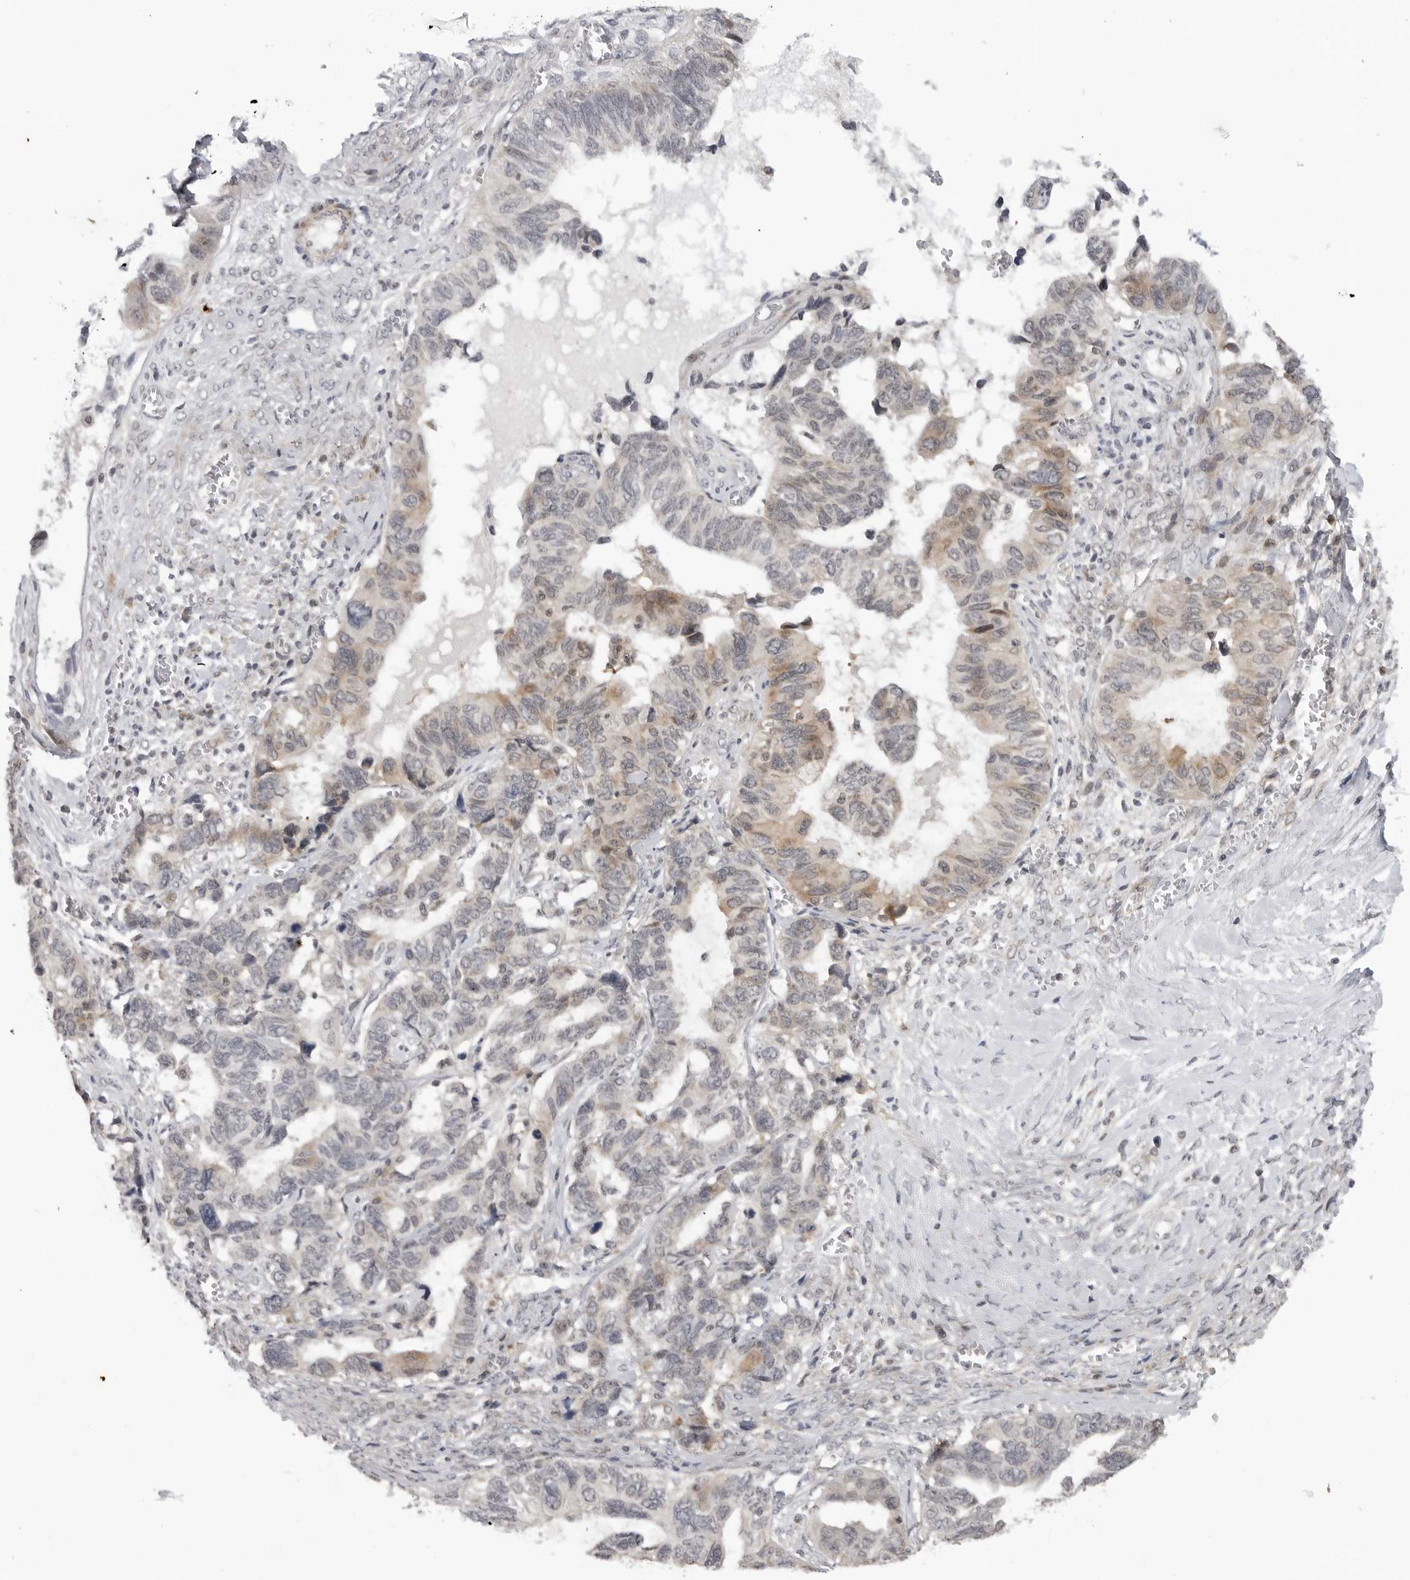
{"staining": {"intensity": "weak", "quantity": "<25%", "location": "cytoplasmic/membranous"}, "tissue": "ovarian cancer", "cell_type": "Tumor cells", "image_type": "cancer", "snomed": [{"axis": "morphology", "description": "Cystadenocarcinoma, serous, NOS"}, {"axis": "topography", "description": "Ovary"}], "caption": "The immunohistochemistry (IHC) micrograph has no significant expression in tumor cells of ovarian serous cystadenocarcinoma tissue.", "gene": "ADAMTS5", "patient": {"sex": "female", "age": 79}}